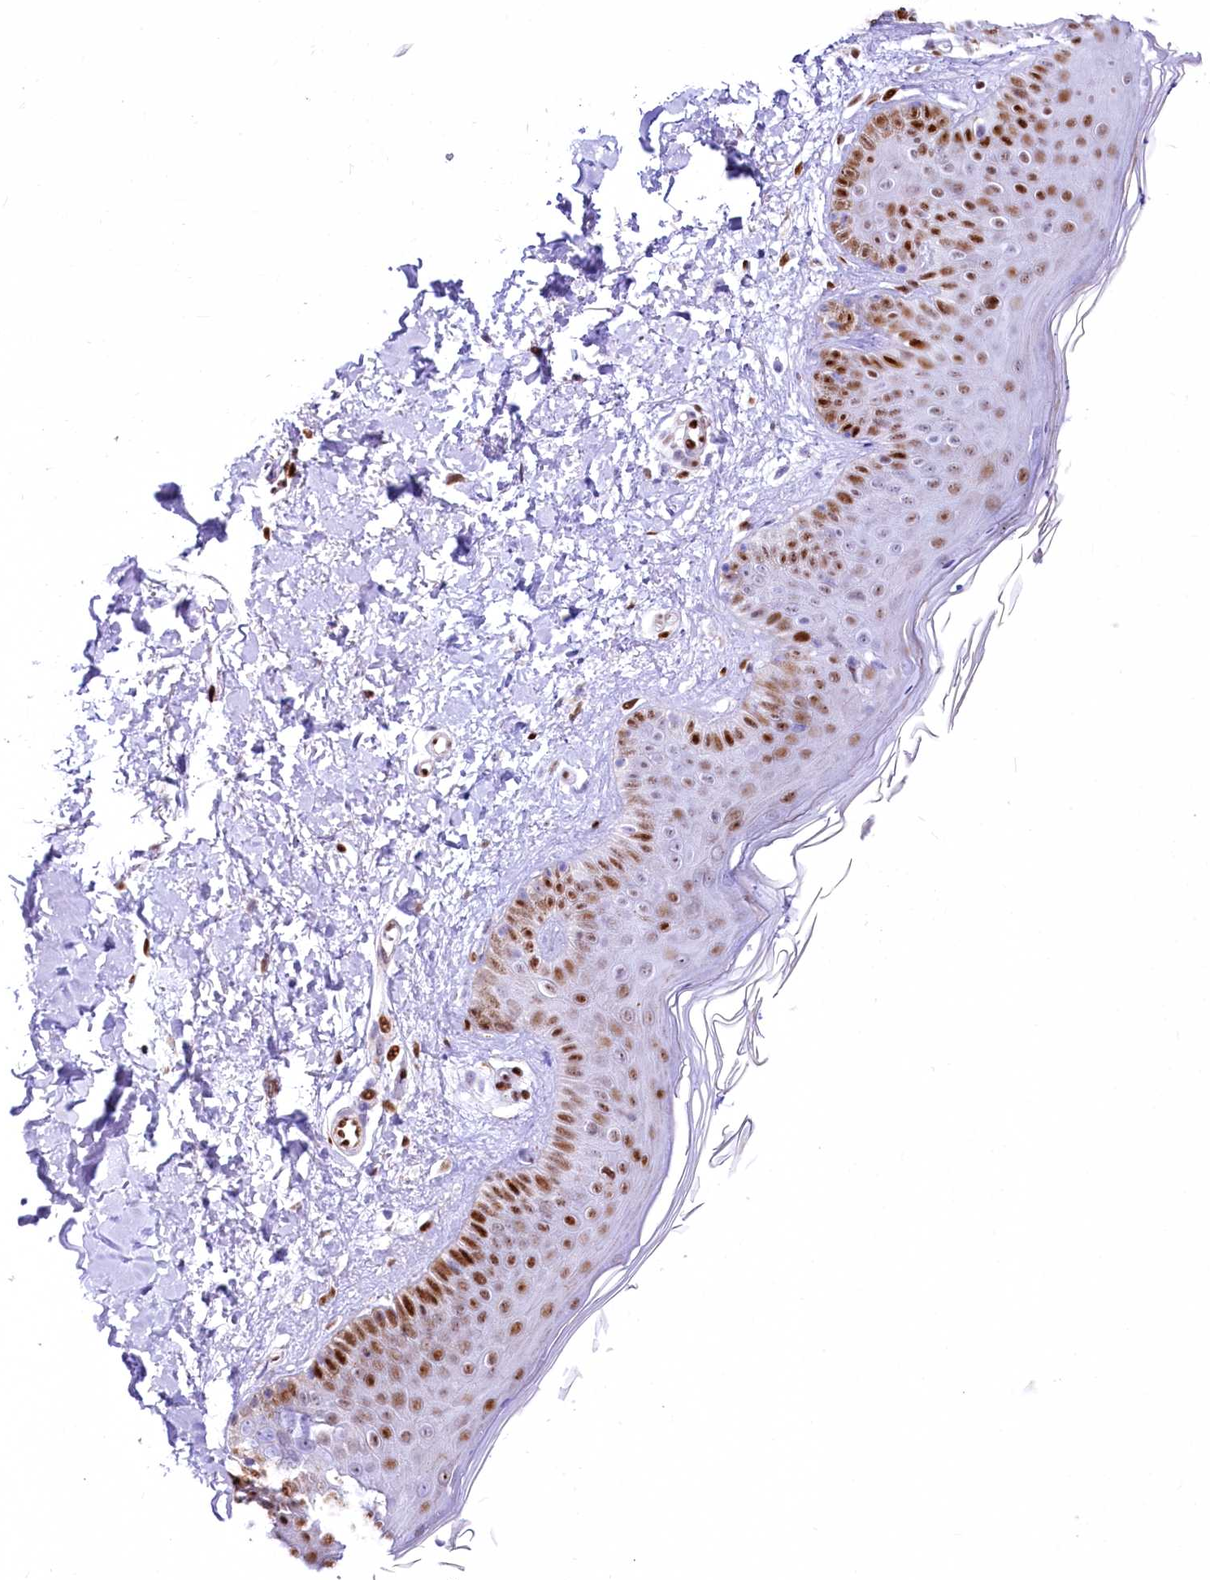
{"staining": {"intensity": "moderate", "quantity": "<25%", "location": "cytoplasmic/membranous,nuclear"}, "tissue": "skin", "cell_type": "Fibroblasts", "image_type": "normal", "snomed": [{"axis": "morphology", "description": "Normal tissue, NOS"}, {"axis": "topography", "description": "Skin"}], "caption": "About <25% of fibroblasts in normal human skin reveal moderate cytoplasmic/membranous,nuclear protein staining as visualized by brown immunohistochemical staining.", "gene": "PTMS", "patient": {"sex": "male", "age": 52}}